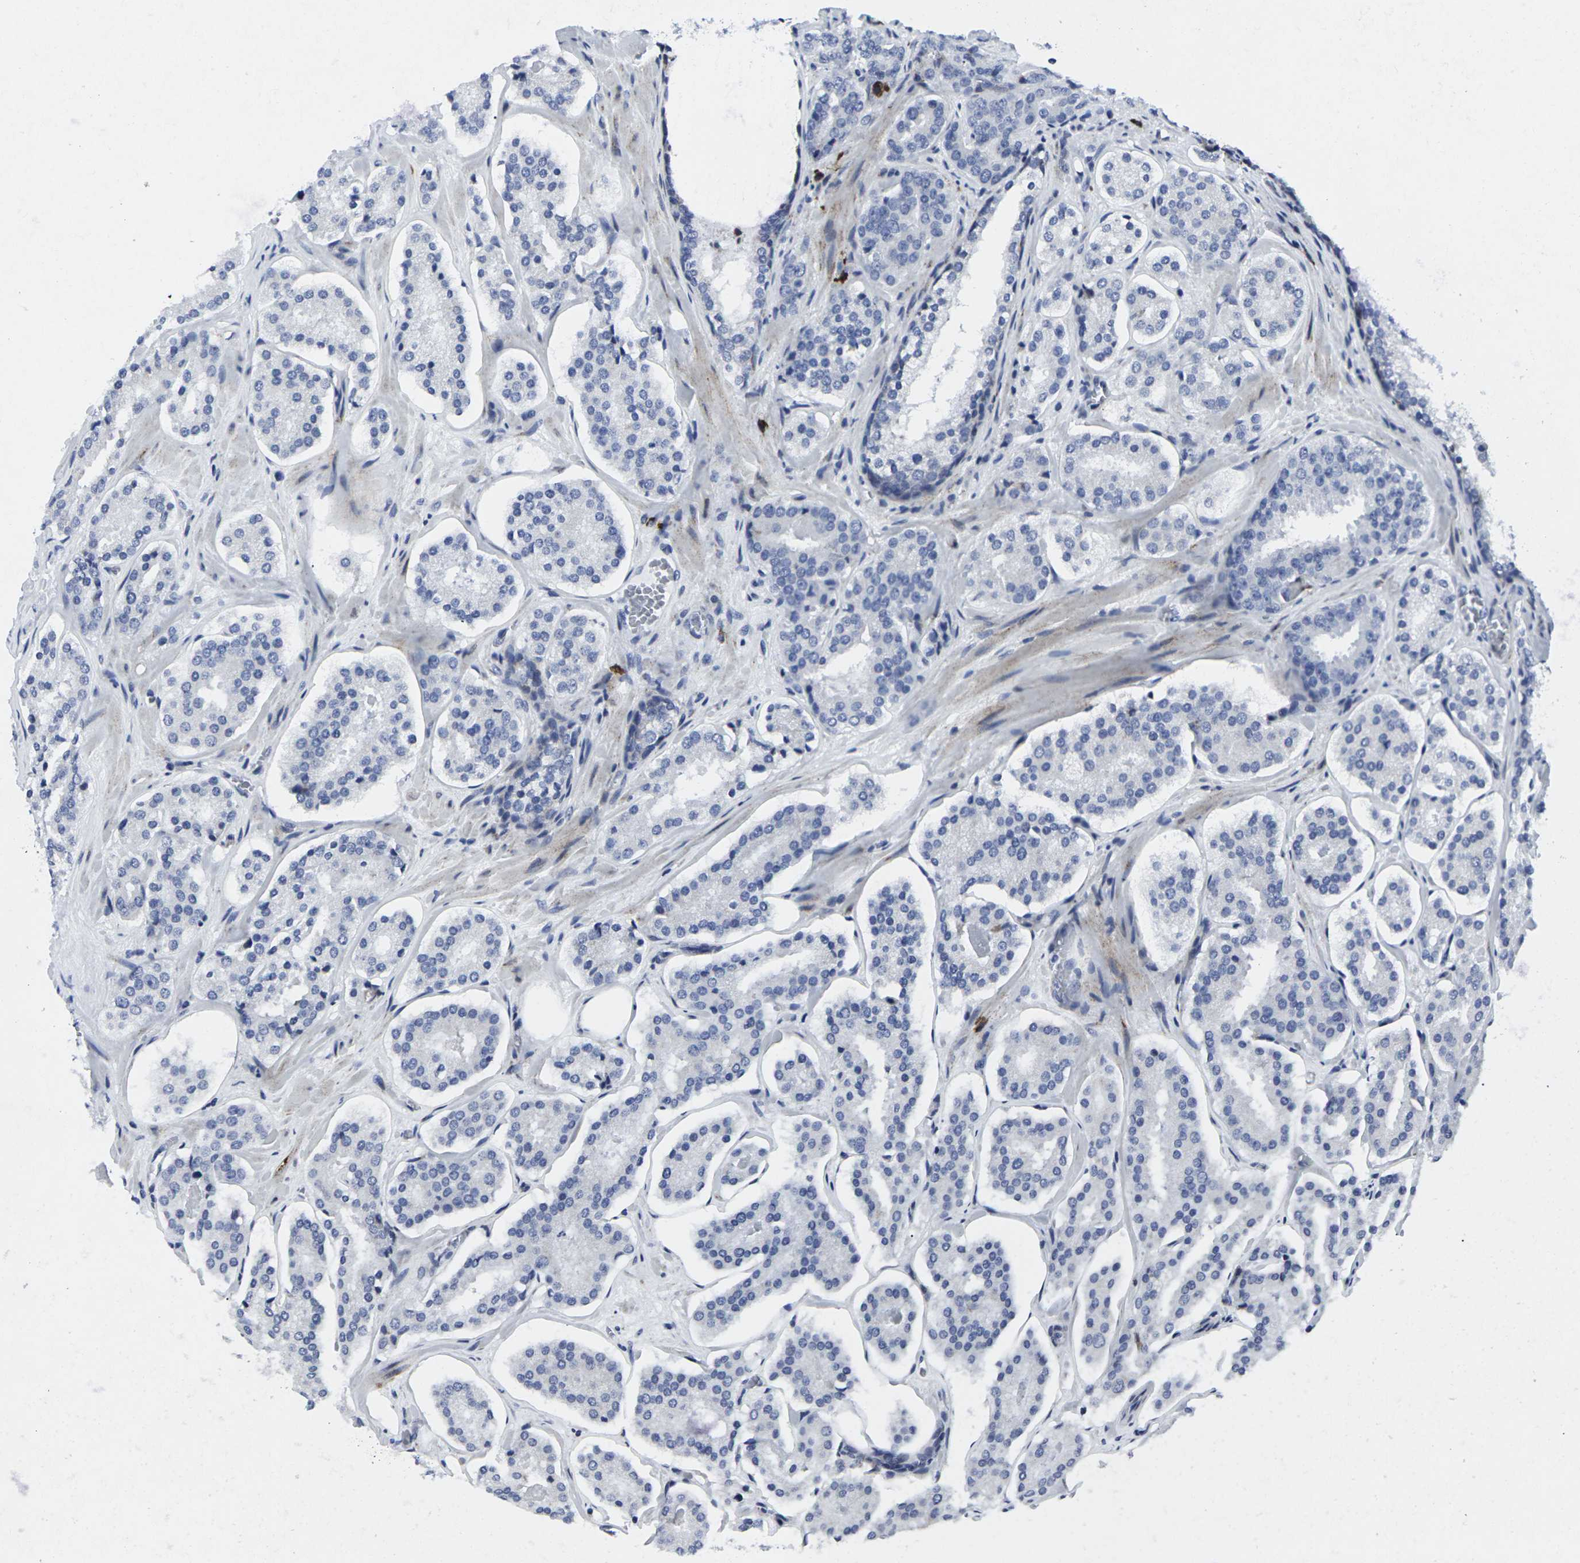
{"staining": {"intensity": "negative", "quantity": "none", "location": "none"}, "tissue": "prostate cancer", "cell_type": "Tumor cells", "image_type": "cancer", "snomed": [{"axis": "morphology", "description": "Adenocarcinoma, High grade"}, {"axis": "topography", "description": "Prostate"}], "caption": "Tumor cells are negative for protein expression in human prostate high-grade adenocarcinoma.", "gene": "RPN1", "patient": {"sex": "male", "age": 60}}